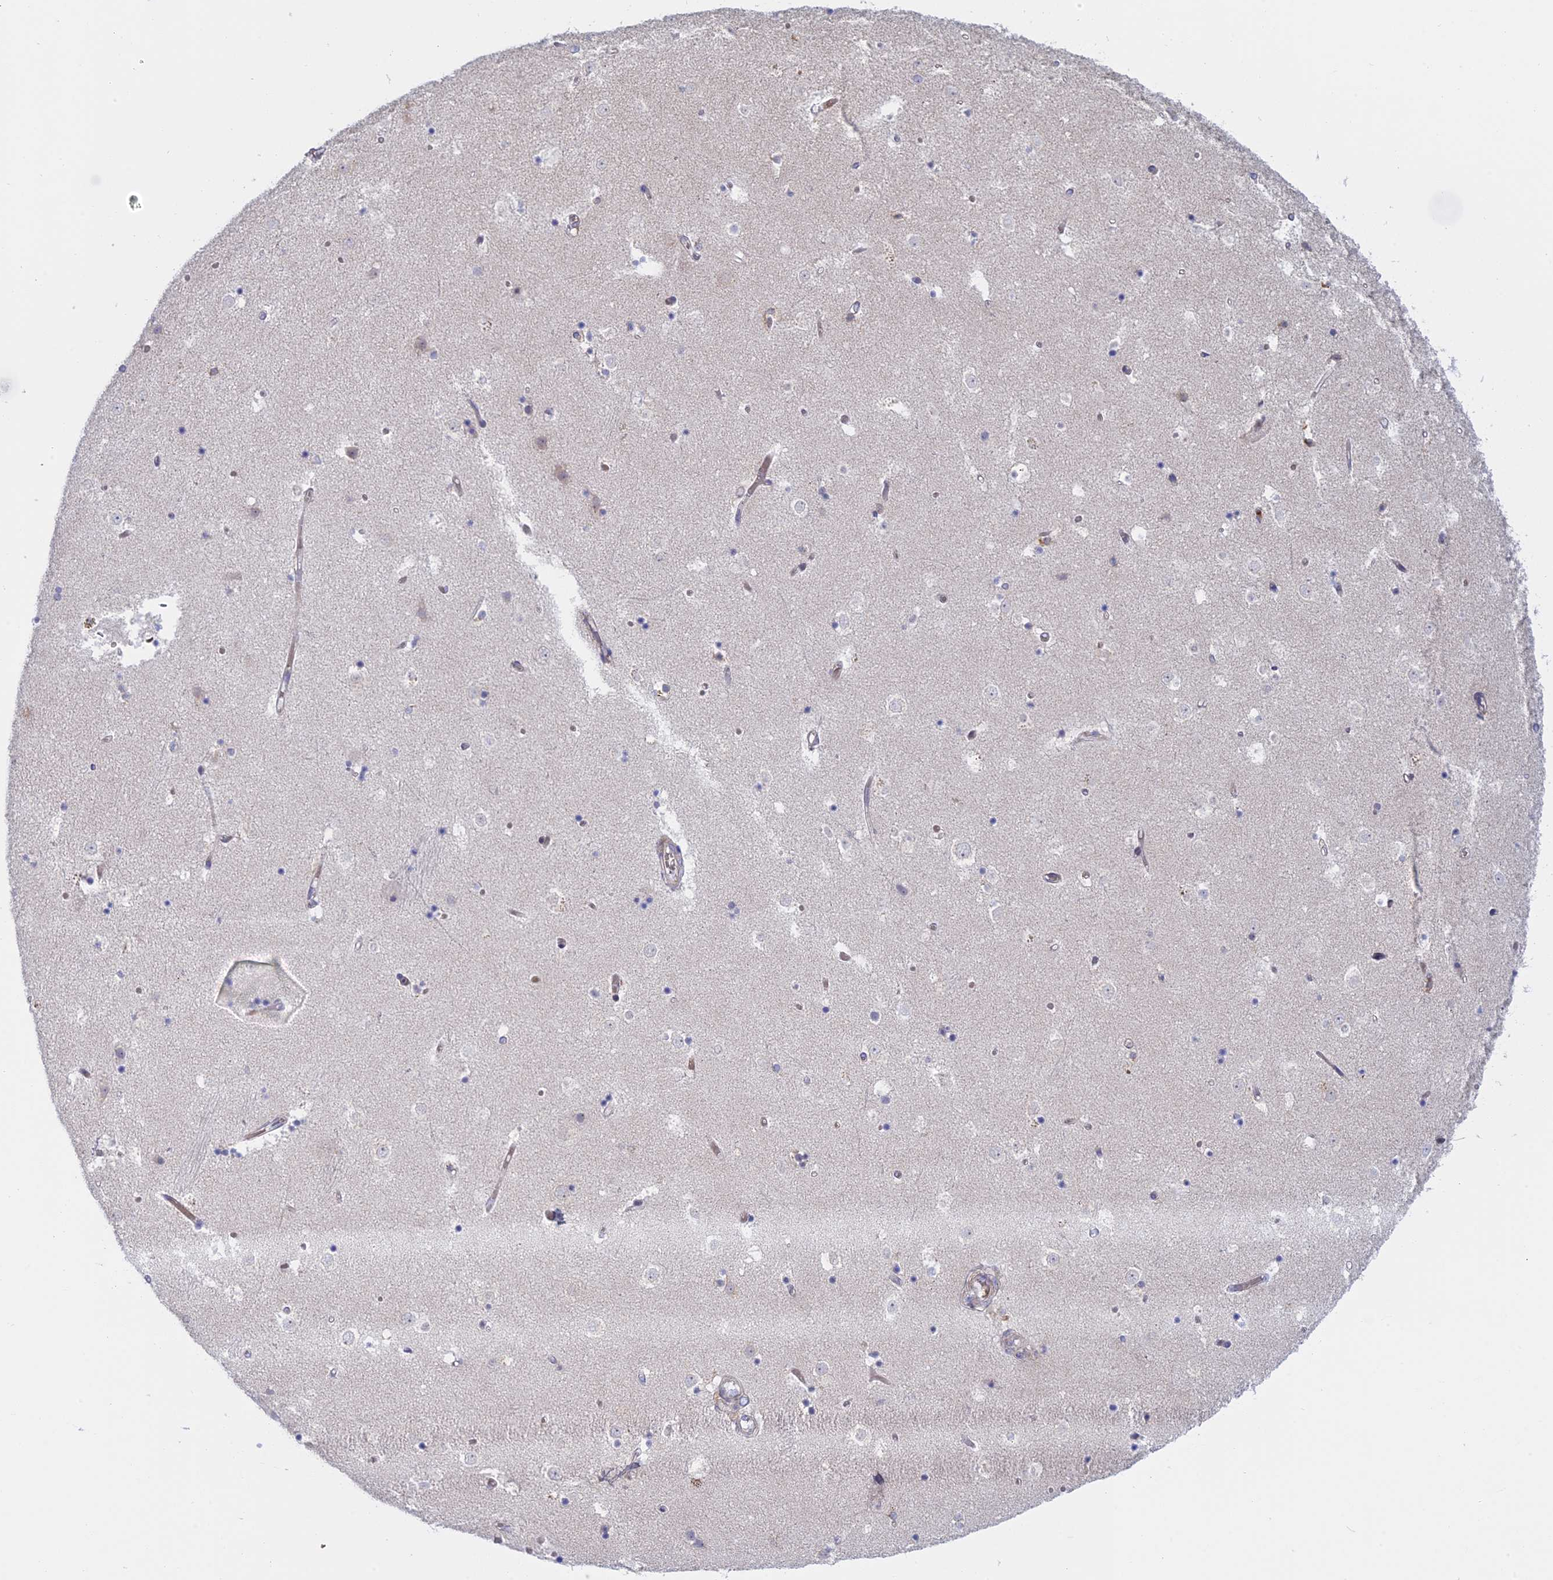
{"staining": {"intensity": "negative", "quantity": "none", "location": "none"}, "tissue": "caudate", "cell_type": "Glial cells", "image_type": "normal", "snomed": [{"axis": "morphology", "description": "Normal tissue, NOS"}, {"axis": "topography", "description": "Lateral ventricle wall"}], "caption": "Benign caudate was stained to show a protein in brown. There is no significant expression in glial cells. Brightfield microscopy of immunohistochemistry (IHC) stained with DAB (3,3'-diaminobenzidine) (brown) and hematoxylin (blue), captured at high magnification.", "gene": "GMIP", "patient": {"sex": "female", "age": 52}}